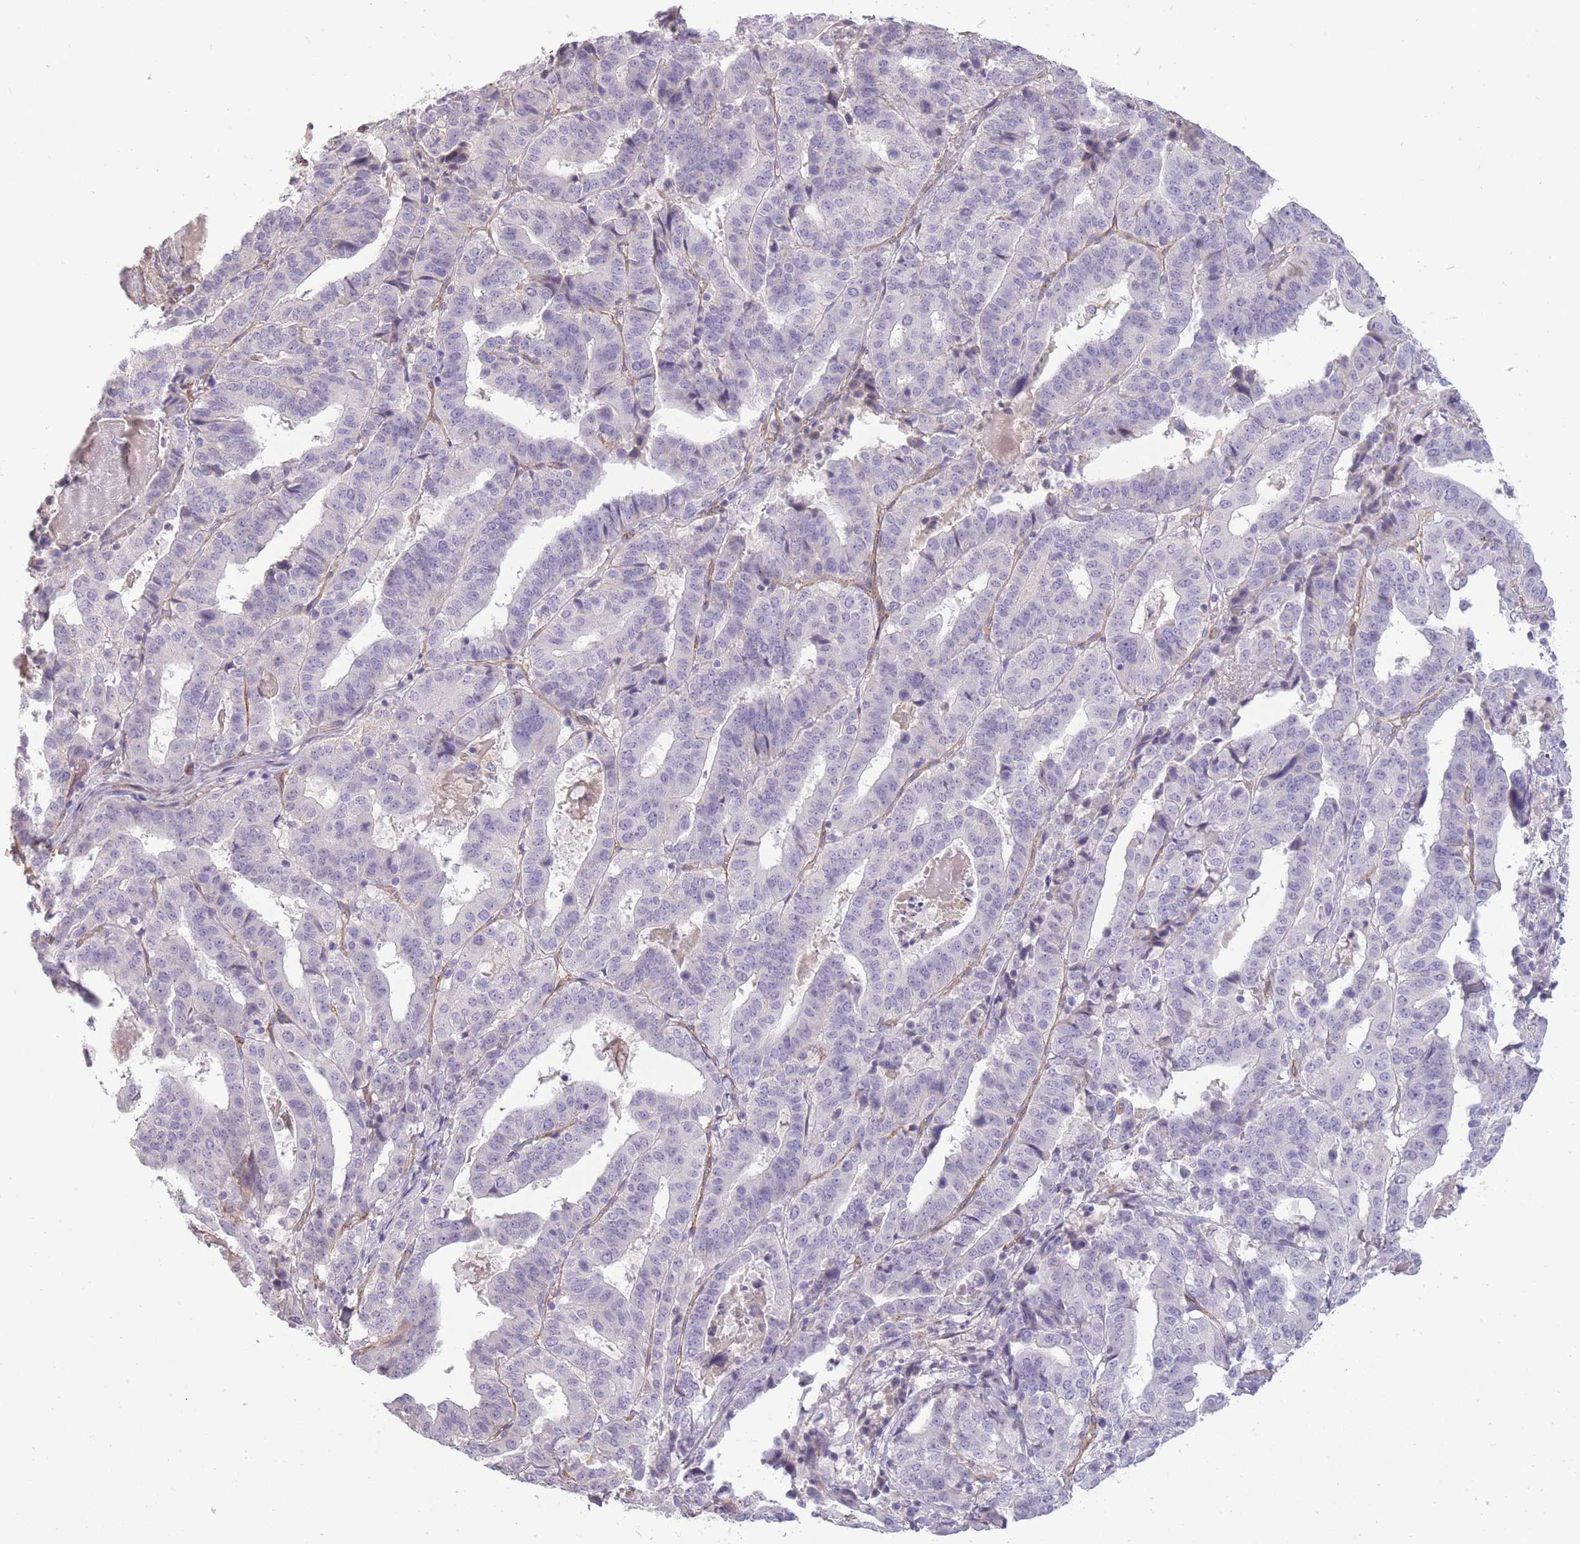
{"staining": {"intensity": "negative", "quantity": "none", "location": "none"}, "tissue": "stomach cancer", "cell_type": "Tumor cells", "image_type": "cancer", "snomed": [{"axis": "morphology", "description": "Adenocarcinoma, NOS"}, {"axis": "topography", "description": "Stomach"}], "caption": "This photomicrograph is of adenocarcinoma (stomach) stained with immunohistochemistry to label a protein in brown with the nuclei are counter-stained blue. There is no staining in tumor cells.", "gene": "SLC8A2", "patient": {"sex": "male", "age": 48}}